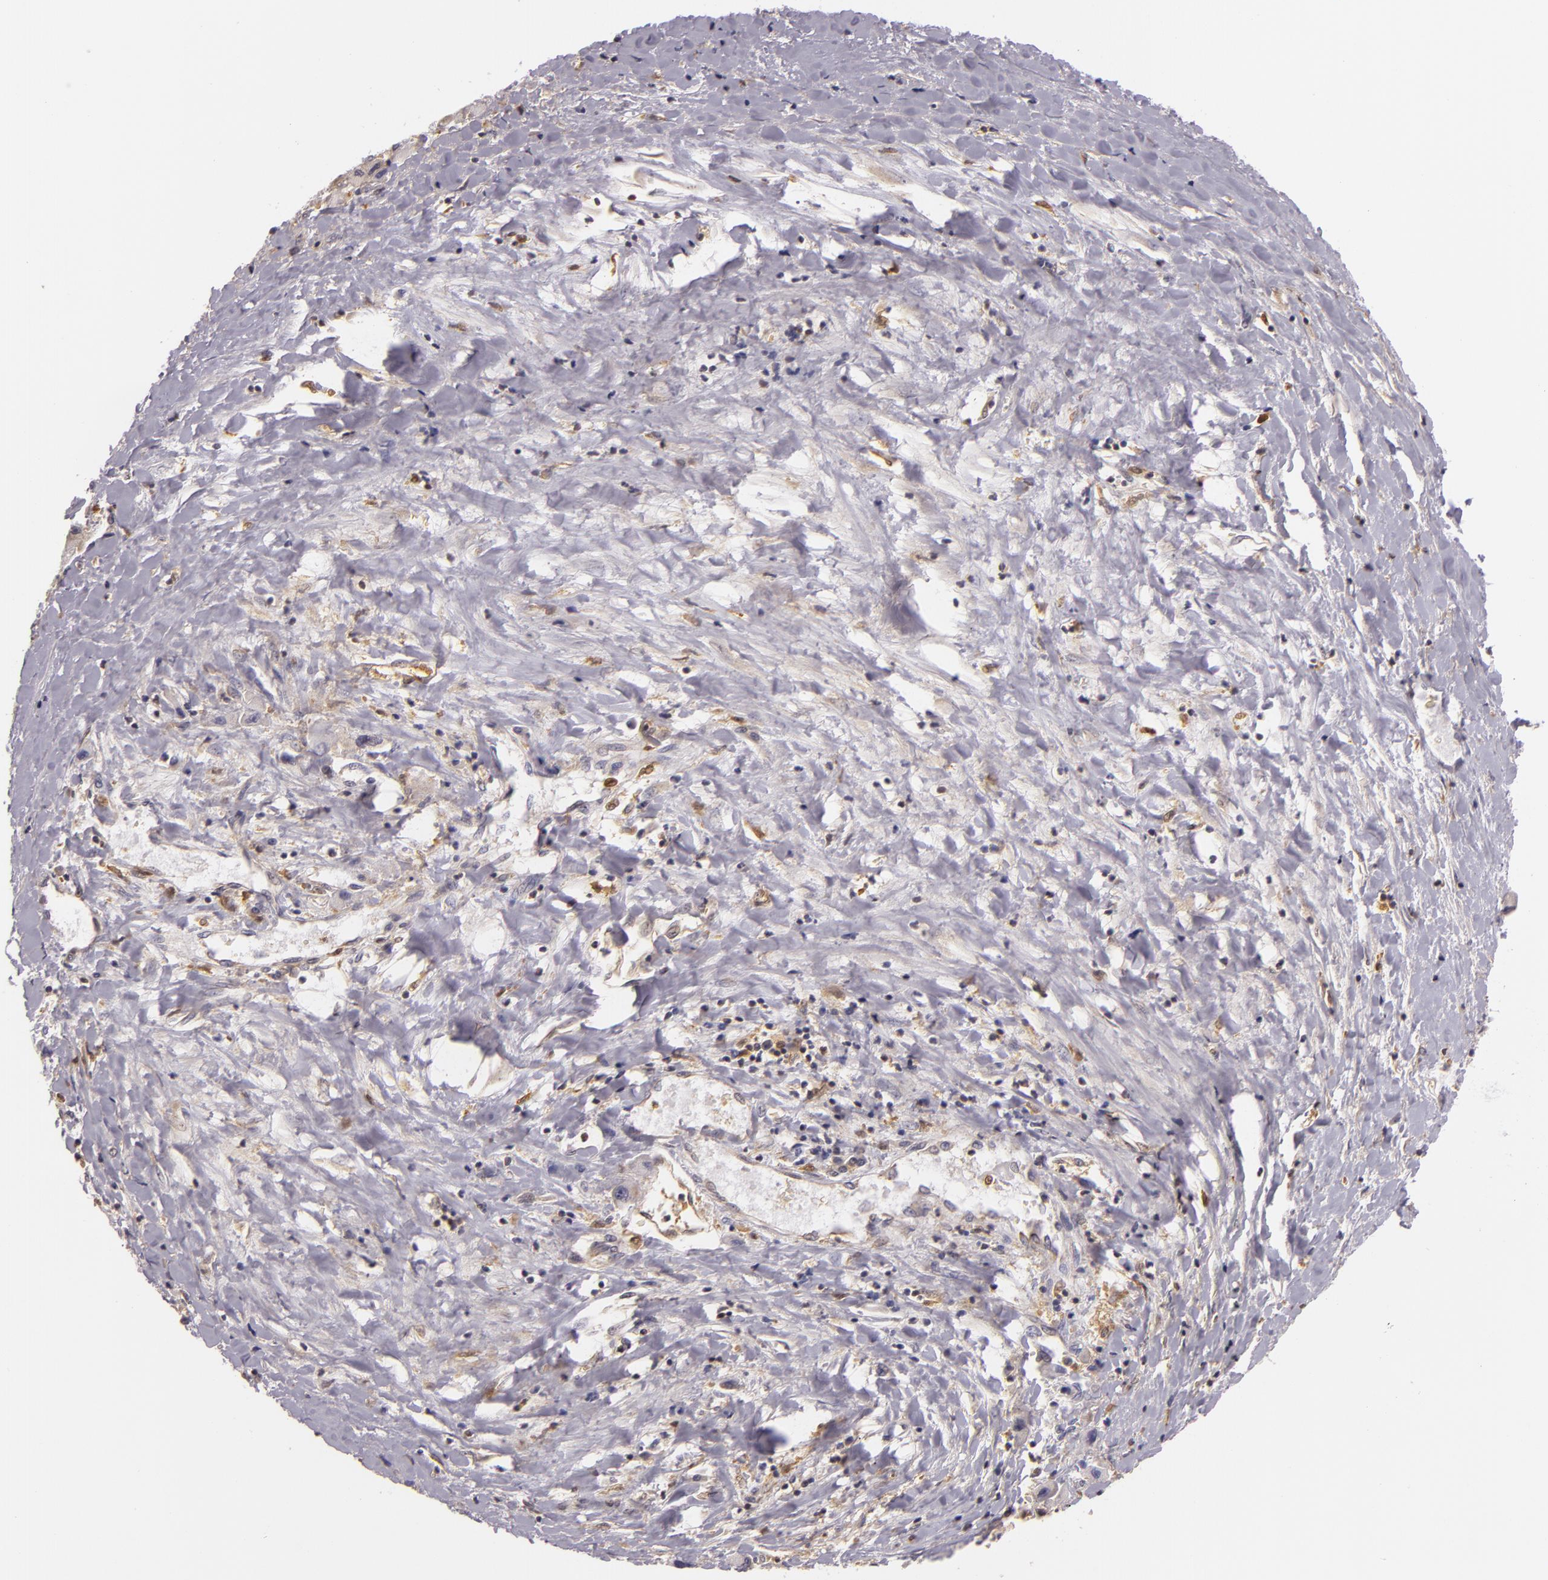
{"staining": {"intensity": "weak", "quantity": "25%-75%", "location": "cytoplasmic/membranous"}, "tissue": "liver cancer", "cell_type": "Tumor cells", "image_type": "cancer", "snomed": [{"axis": "morphology", "description": "Carcinoma, Hepatocellular, NOS"}, {"axis": "topography", "description": "Liver"}], "caption": "A histopathology image of liver cancer stained for a protein reveals weak cytoplasmic/membranous brown staining in tumor cells. Immunohistochemistry stains the protein in brown and the nuclei are stained blue.", "gene": "TOM1", "patient": {"sex": "male", "age": 24}}